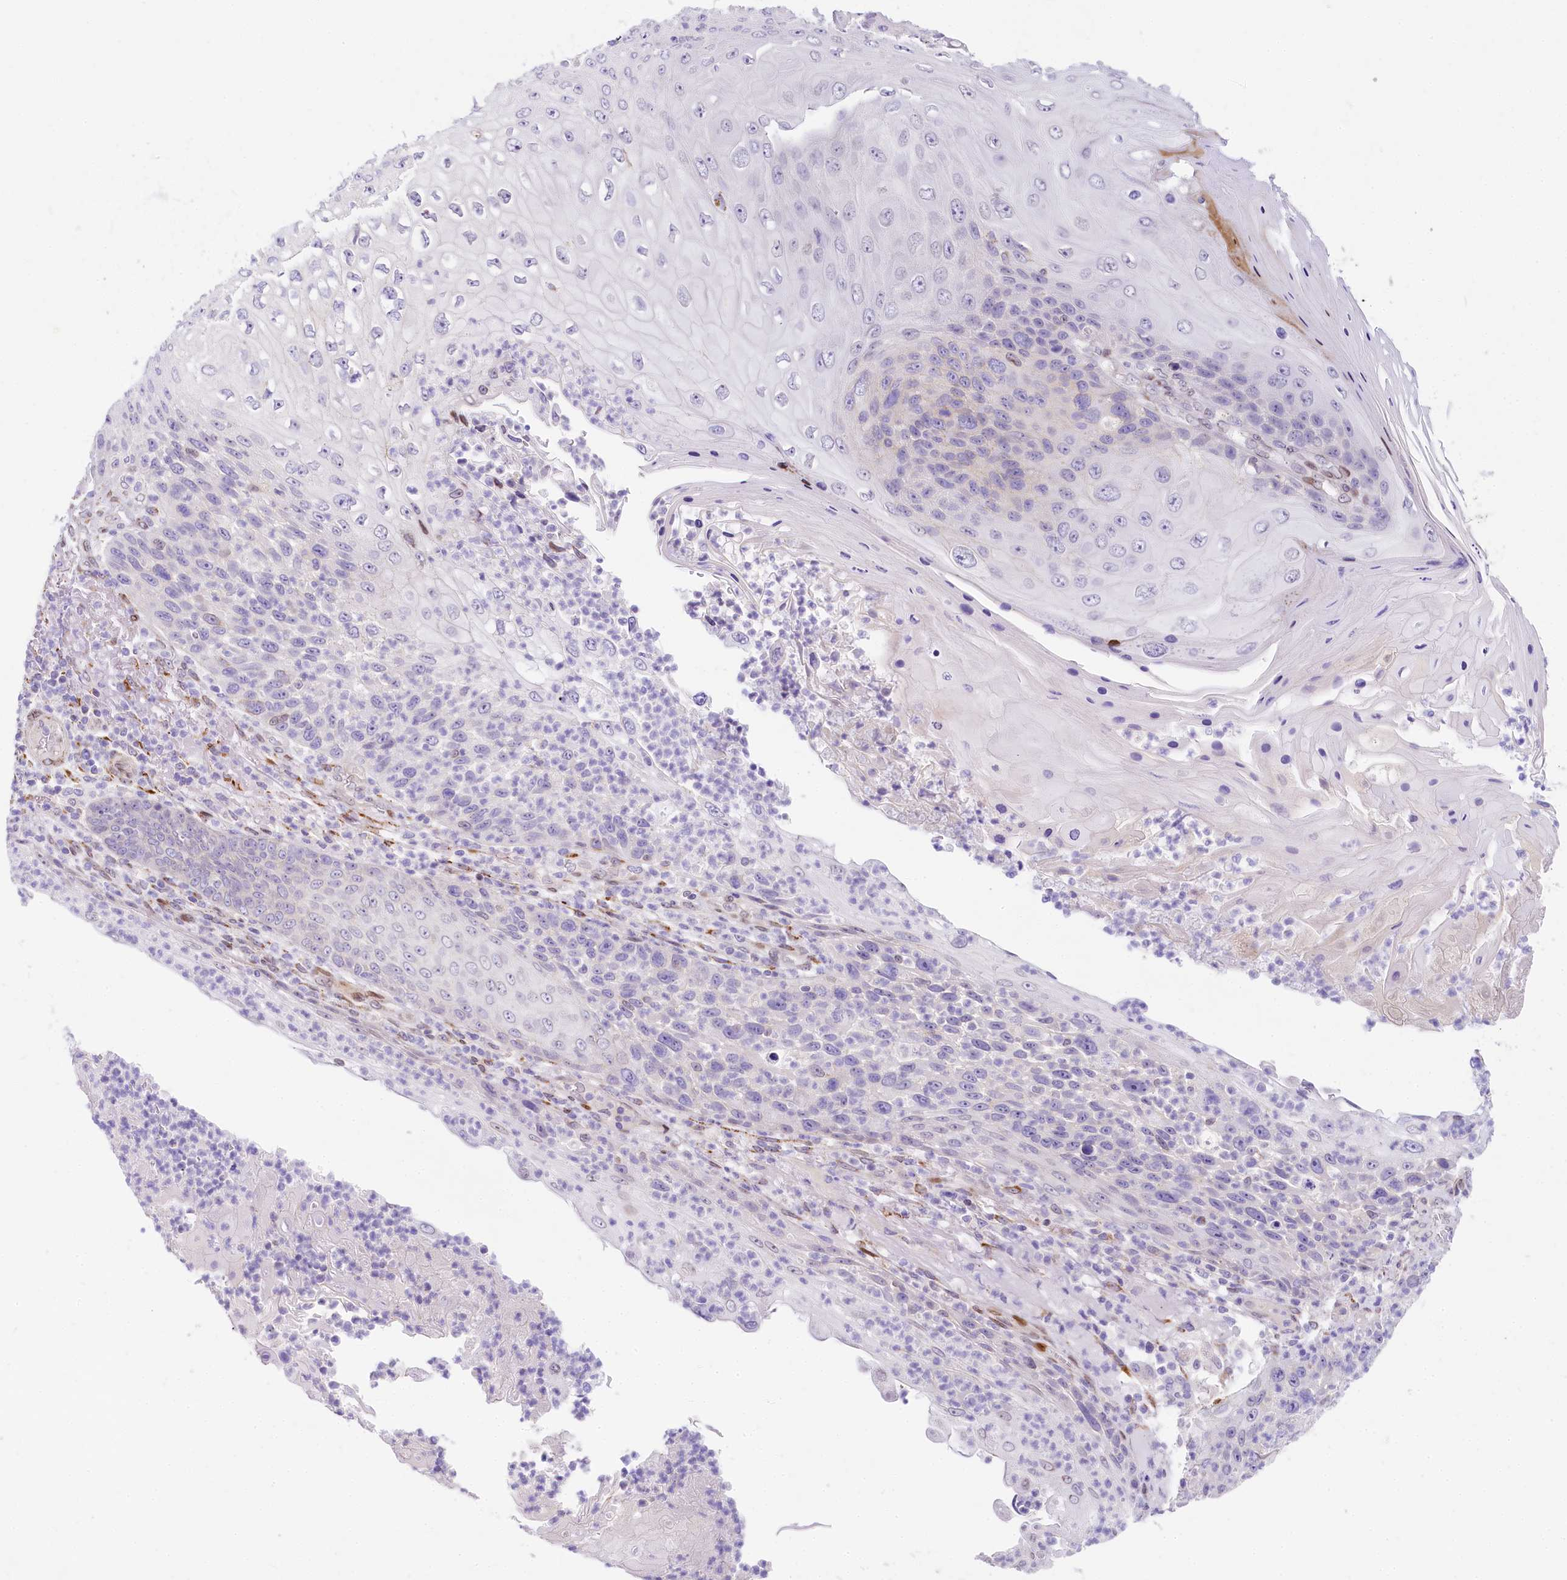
{"staining": {"intensity": "negative", "quantity": "none", "location": "none"}, "tissue": "skin cancer", "cell_type": "Tumor cells", "image_type": "cancer", "snomed": [{"axis": "morphology", "description": "Squamous cell carcinoma, NOS"}, {"axis": "topography", "description": "Skin"}], "caption": "Tumor cells show no significant protein expression in squamous cell carcinoma (skin).", "gene": "PPIP5K2", "patient": {"sex": "female", "age": 88}}